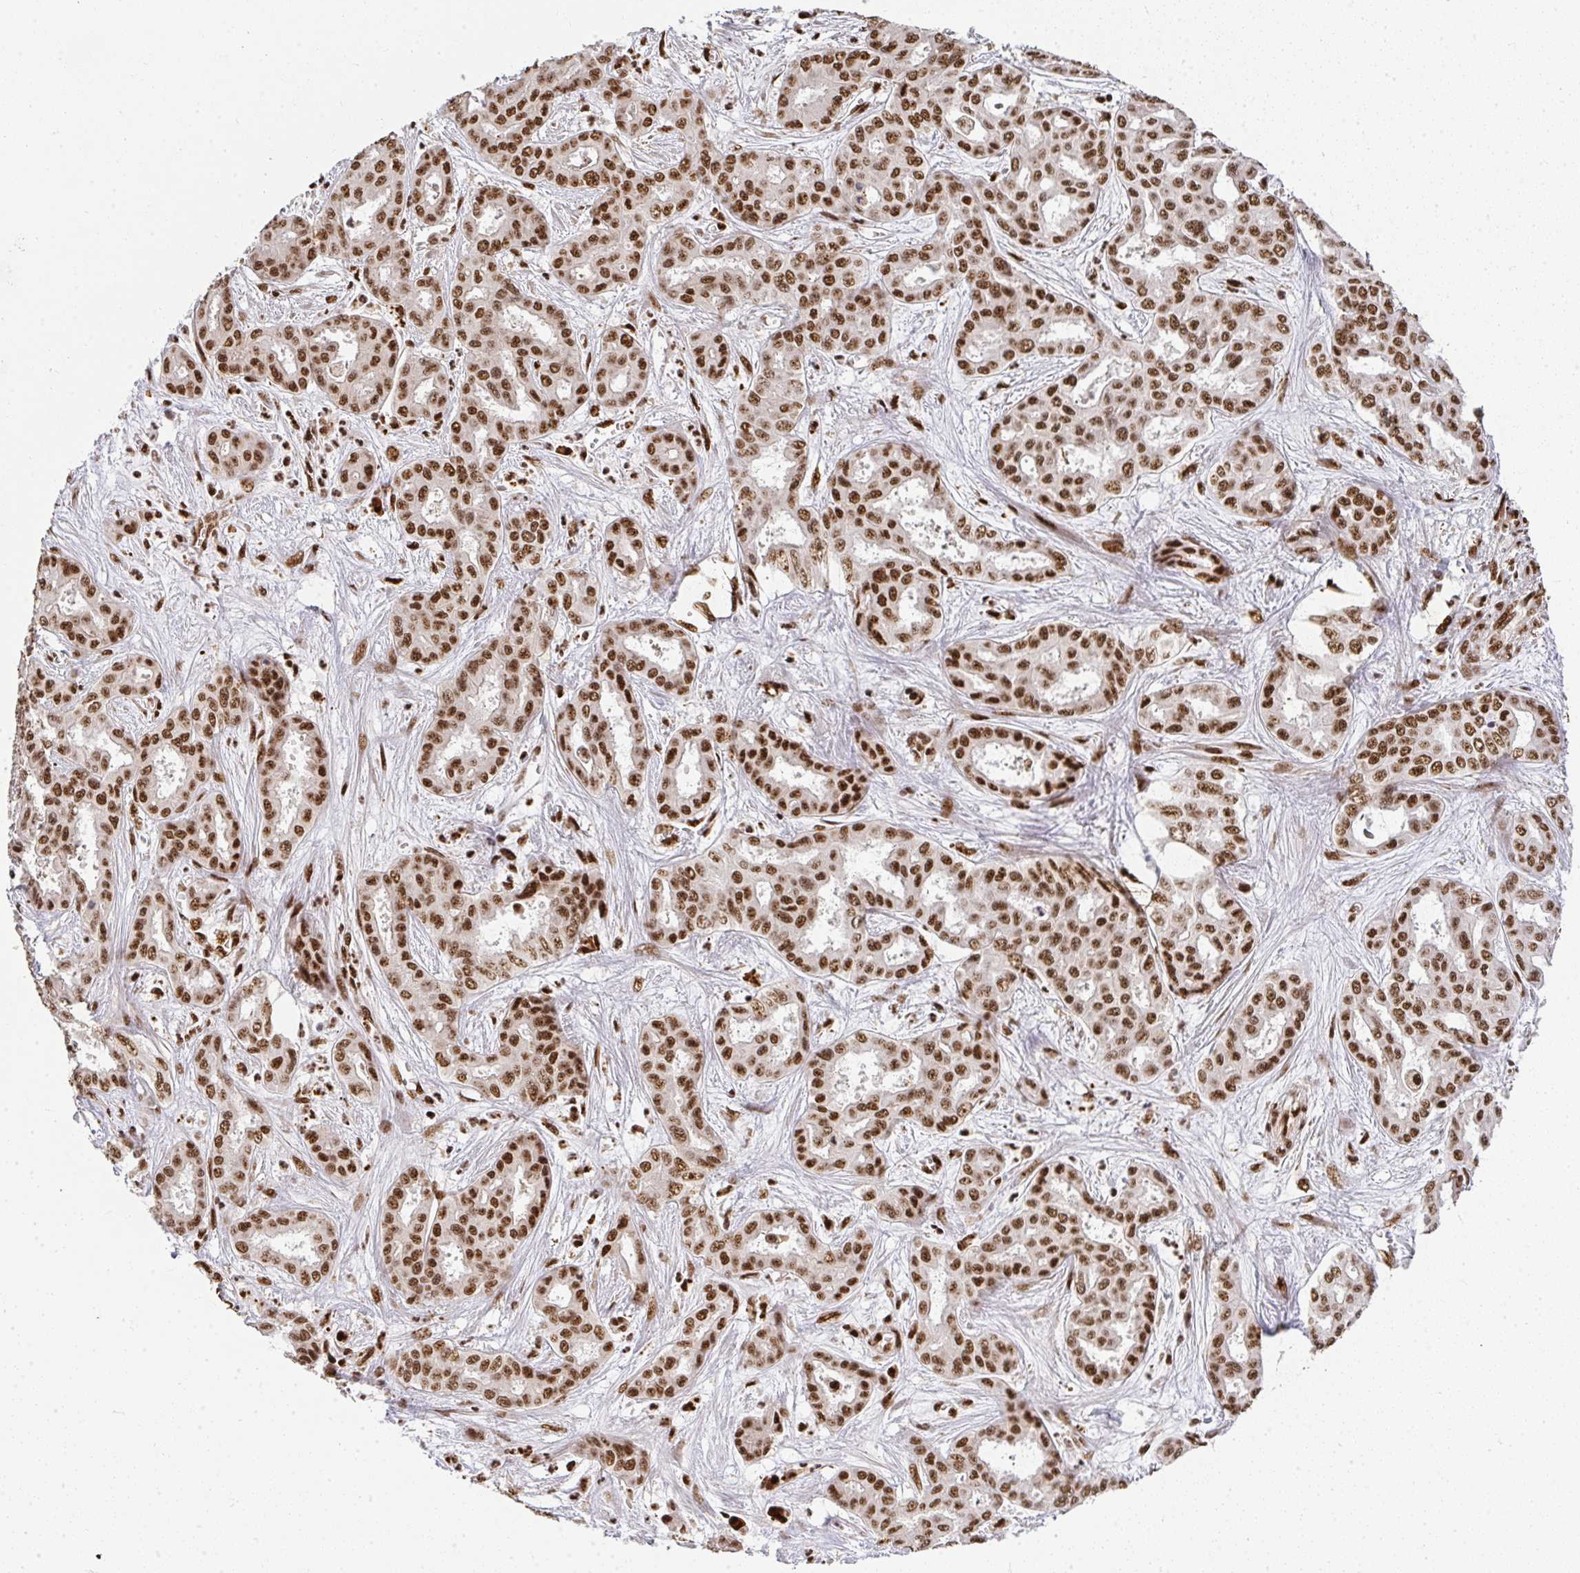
{"staining": {"intensity": "strong", "quantity": ">75%", "location": "nuclear"}, "tissue": "liver cancer", "cell_type": "Tumor cells", "image_type": "cancer", "snomed": [{"axis": "morphology", "description": "Cholangiocarcinoma"}, {"axis": "topography", "description": "Liver"}], "caption": "Cholangiocarcinoma (liver) stained with immunohistochemistry displays strong nuclear expression in approximately >75% of tumor cells.", "gene": "U2AF1", "patient": {"sex": "female", "age": 64}}